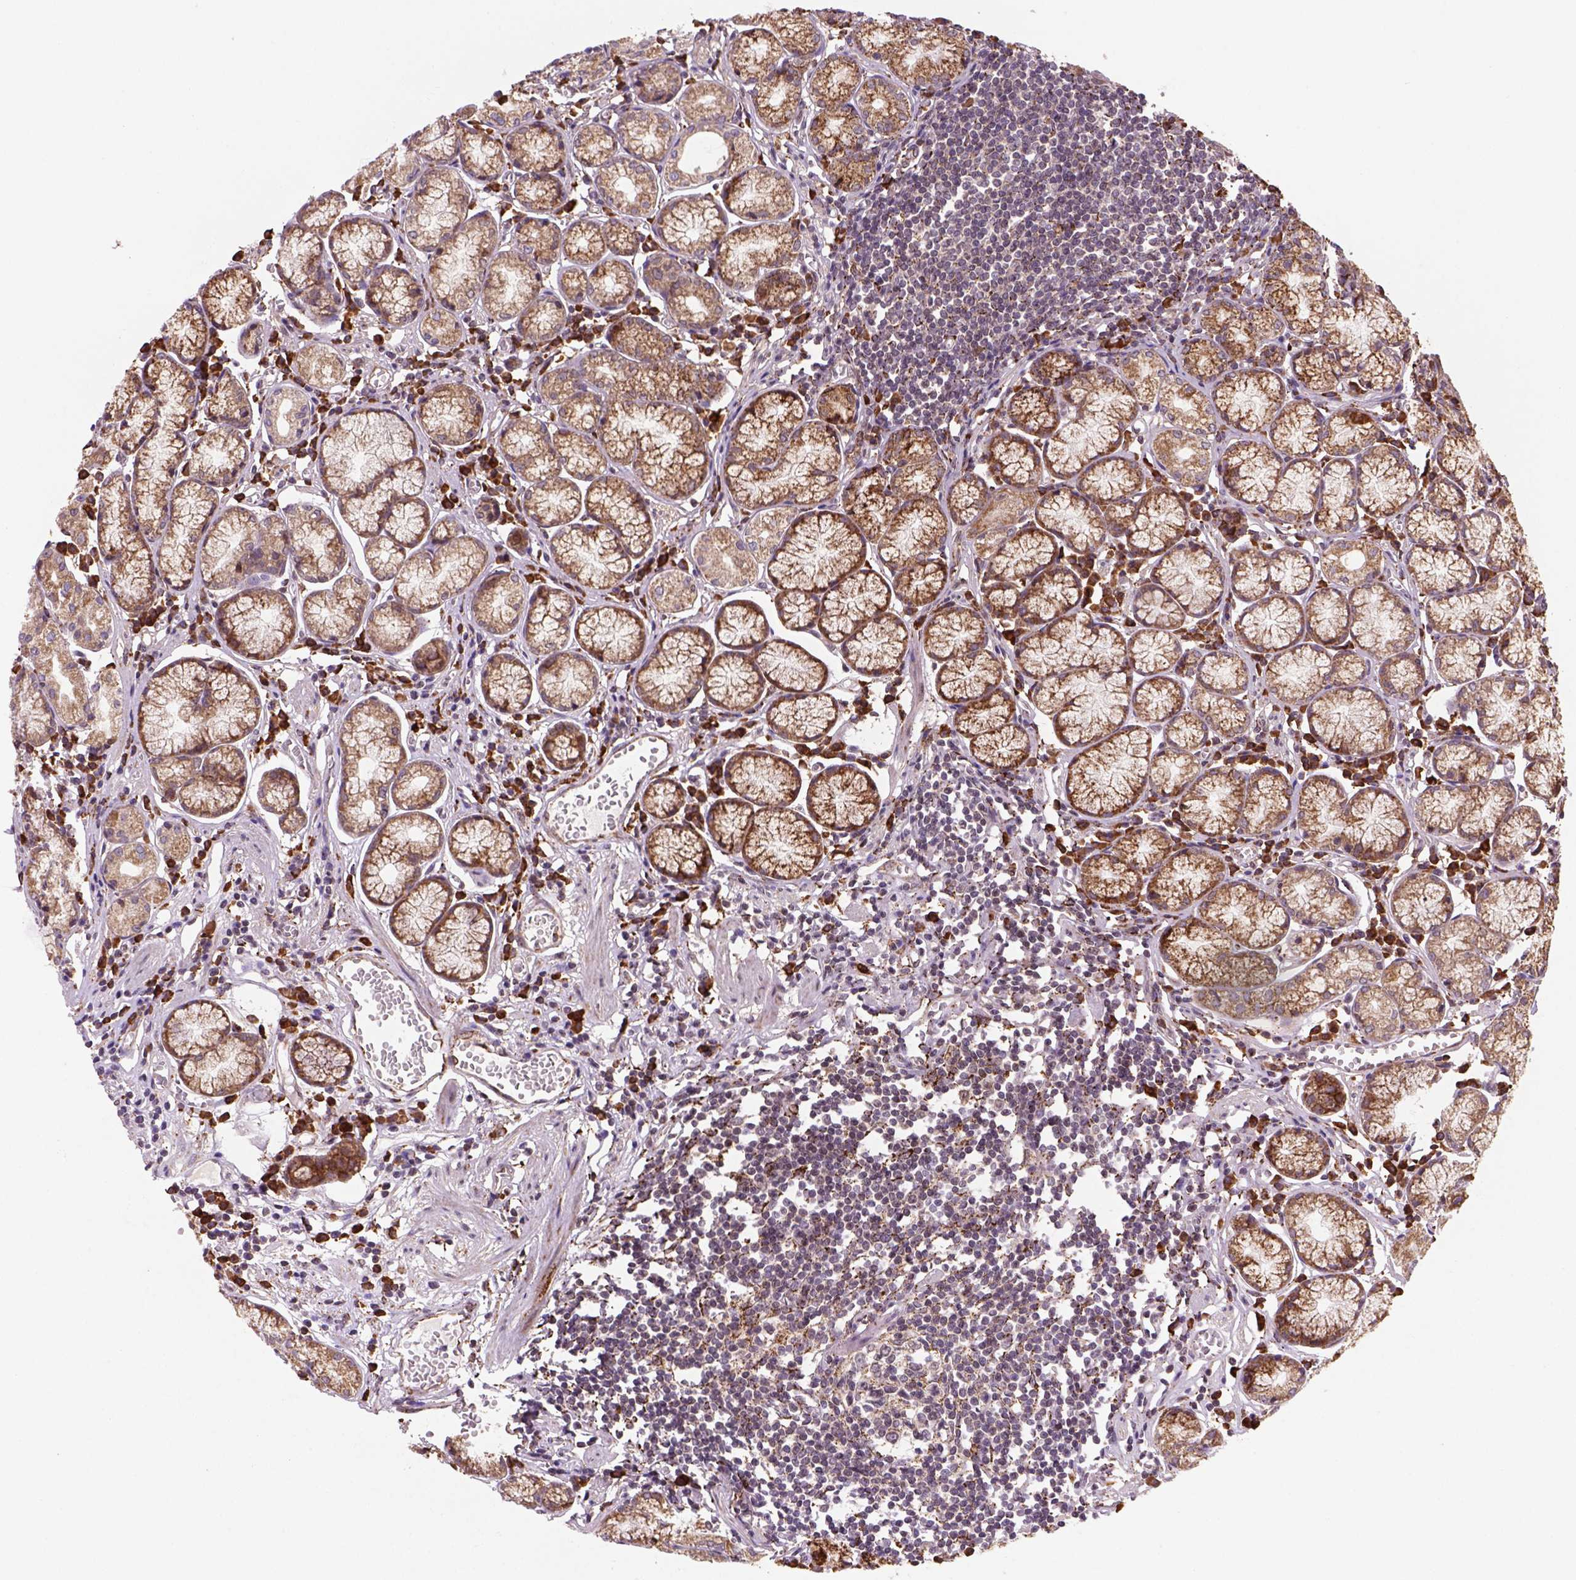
{"staining": {"intensity": "moderate", "quantity": "25%-75%", "location": "cytoplasmic/membranous"}, "tissue": "stomach", "cell_type": "Glandular cells", "image_type": "normal", "snomed": [{"axis": "morphology", "description": "Normal tissue, NOS"}, {"axis": "topography", "description": "Stomach"}], "caption": "IHC photomicrograph of benign stomach: stomach stained using immunohistochemistry (IHC) reveals medium levels of moderate protein expression localized specifically in the cytoplasmic/membranous of glandular cells, appearing as a cytoplasmic/membranous brown color.", "gene": "FZD7", "patient": {"sex": "male", "age": 55}}